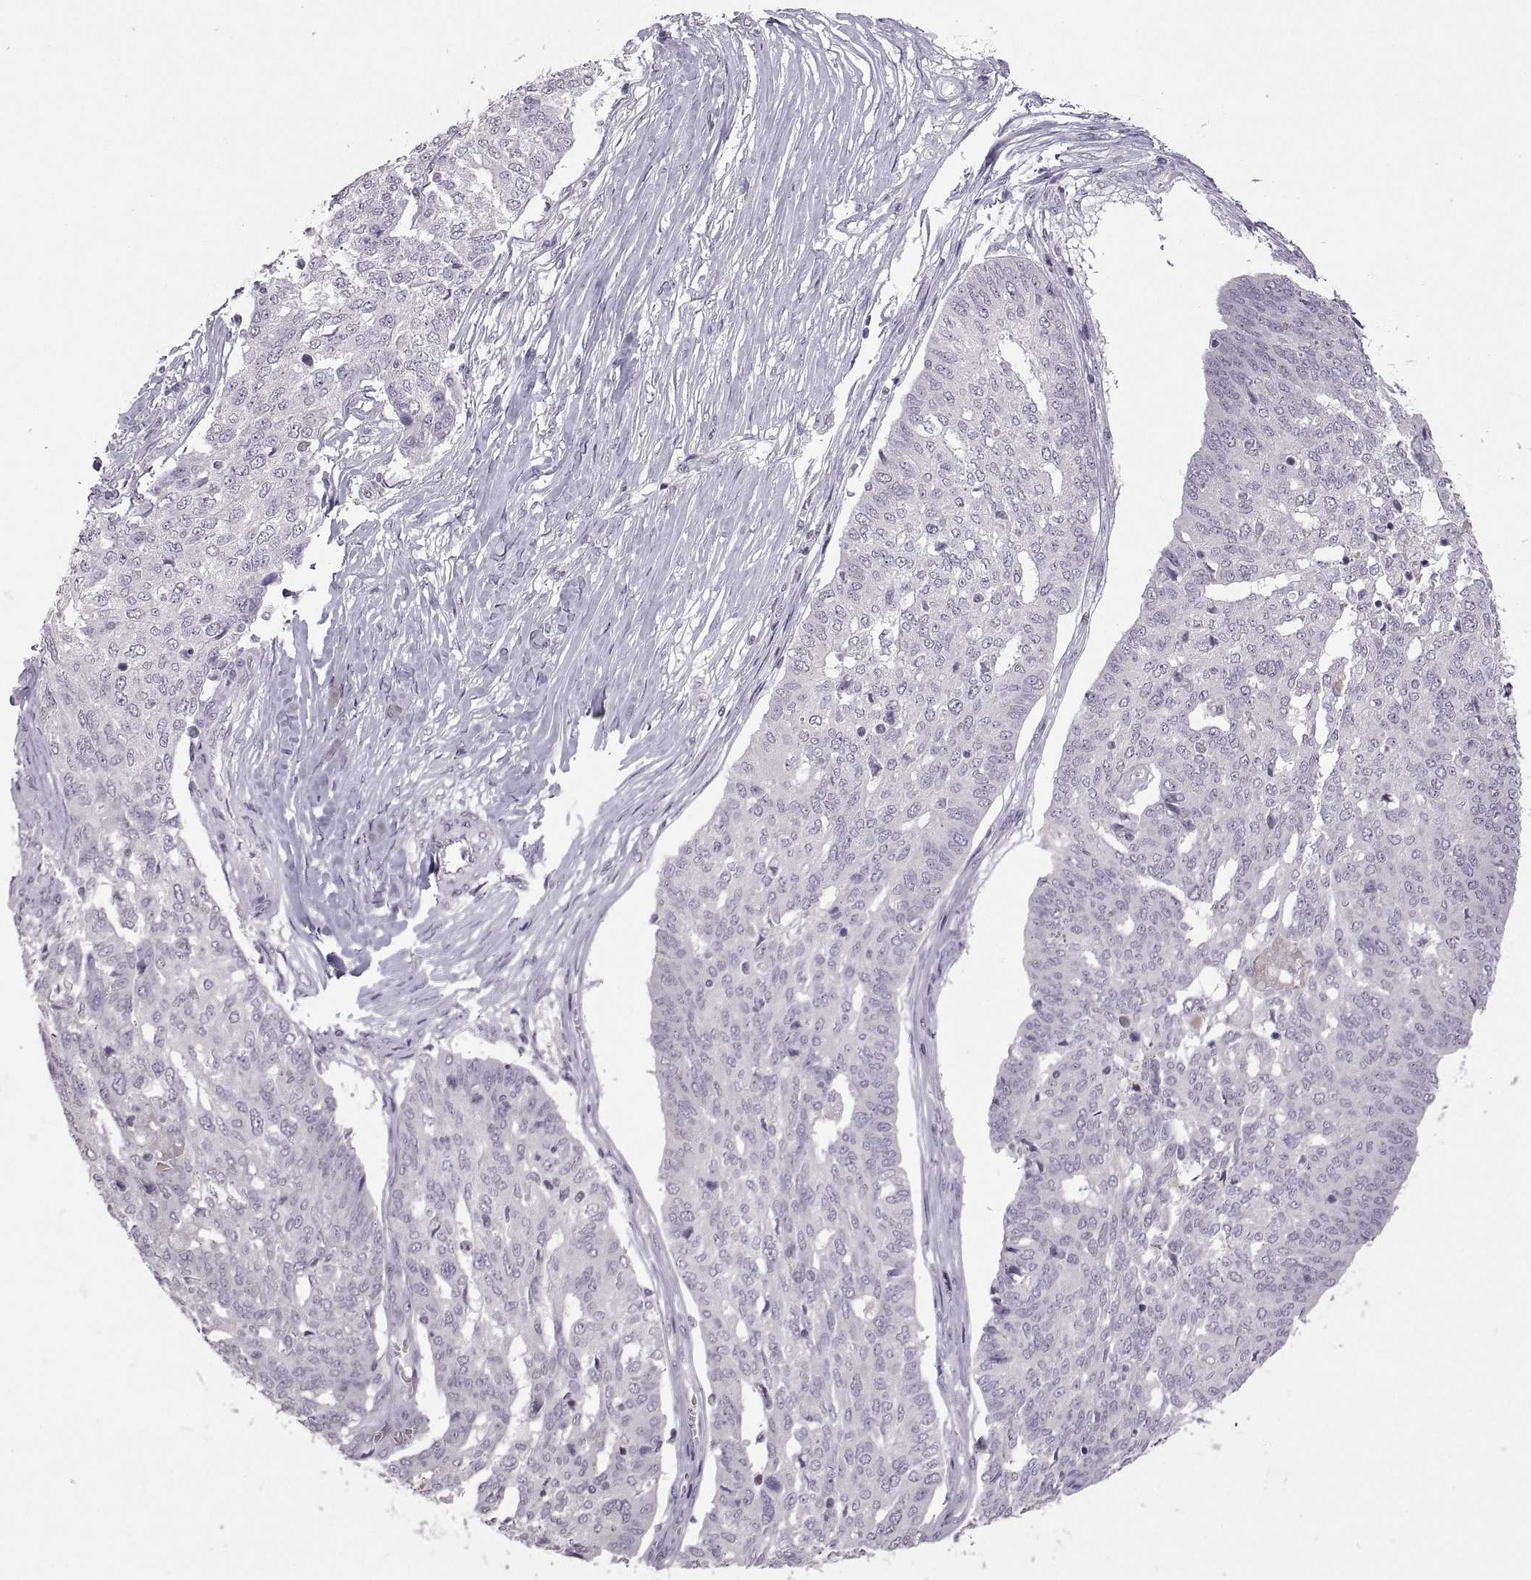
{"staining": {"intensity": "negative", "quantity": "none", "location": "none"}, "tissue": "ovarian cancer", "cell_type": "Tumor cells", "image_type": "cancer", "snomed": [{"axis": "morphology", "description": "Cystadenocarcinoma, serous, NOS"}, {"axis": "topography", "description": "Ovary"}], "caption": "Immunohistochemistry (IHC) histopathology image of human ovarian cancer stained for a protein (brown), which displays no positivity in tumor cells.", "gene": "NEK2", "patient": {"sex": "female", "age": 67}}